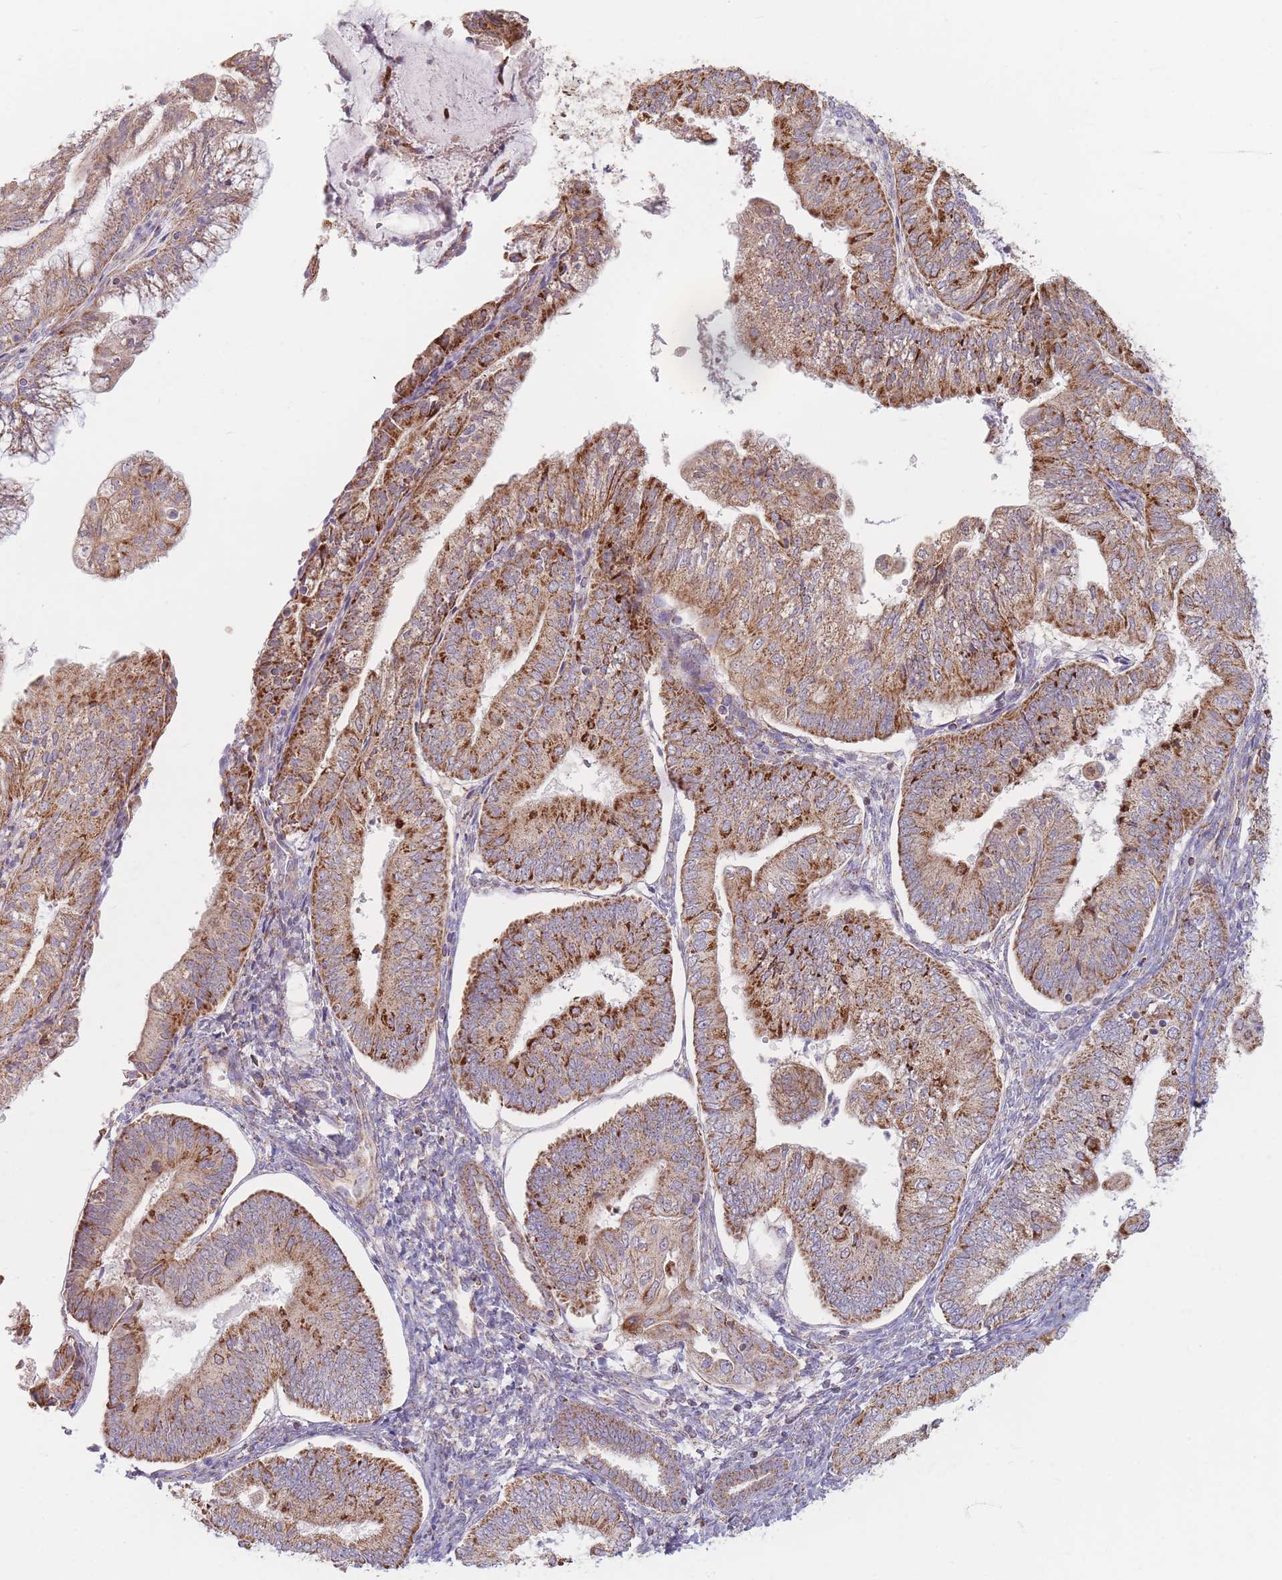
{"staining": {"intensity": "moderate", "quantity": "25%-75%", "location": "cytoplasmic/membranous"}, "tissue": "endometrial cancer", "cell_type": "Tumor cells", "image_type": "cancer", "snomed": [{"axis": "morphology", "description": "Adenocarcinoma, NOS"}, {"axis": "topography", "description": "Endometrium"}], "caption": "Immunohistochemistry (IHC) (DAB (3,3'-diaminobenzidine)) staining of endometrial adenocarcinoma demonstrates moderate cytoplasmic/membranous protein positivity in about 25%-75% of tumor cells.", "gene": "ESRP2", "patient": {"sex": "female", "age": 55}}